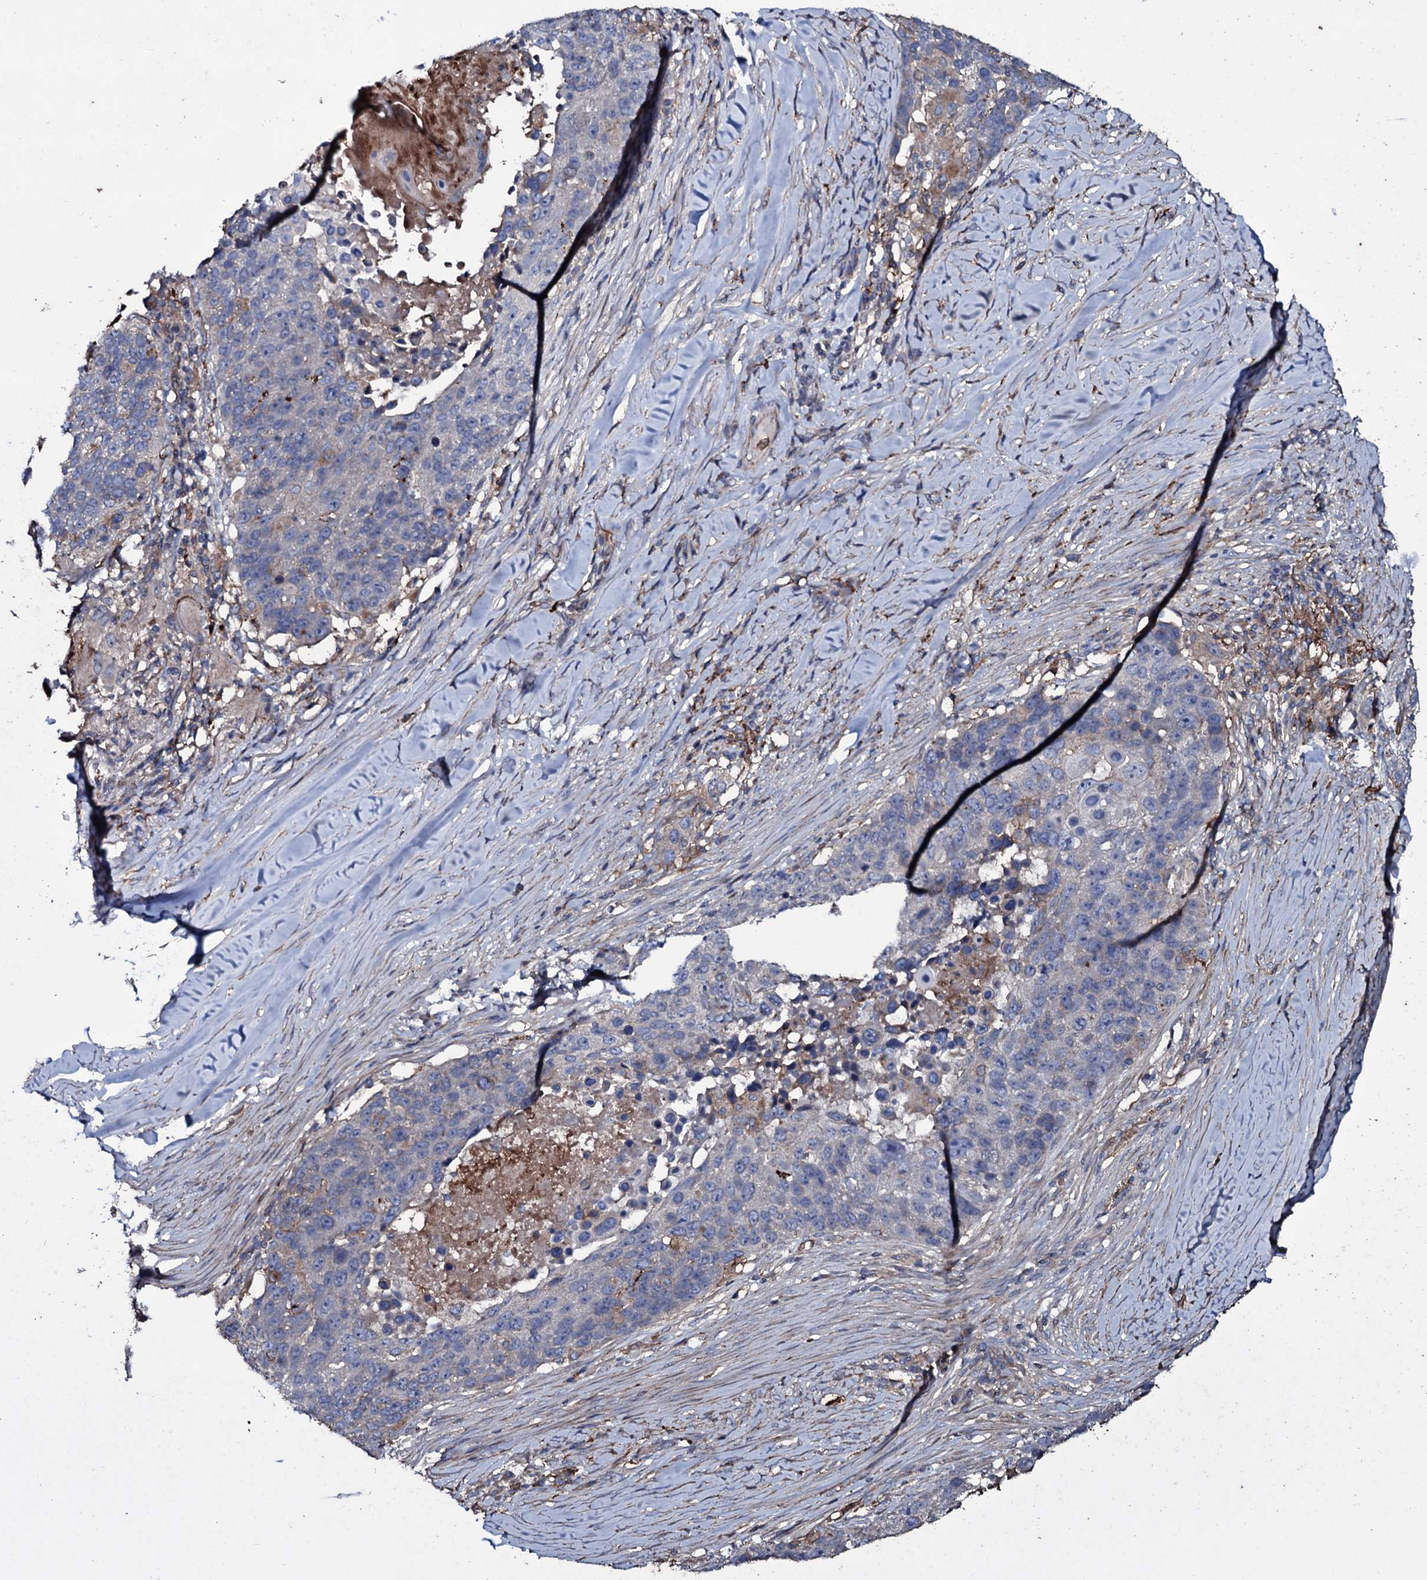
{"staining": {"intensity": "negative", "quantity": "none", "location": "none"}, "tissue": "lung cancer", "cell_type": "Tumor cells", "image_type": "cancer", "snomed": [{"axis": "morphology", "description": "Normal tissue, NOS"}, {"axis": "morphology", "description": "Squamous cell carcinoma, NOS"}, {"axis": "topography", "description": "Lymph node"}, {"axis": "topography", "description": "Lung"}], "caption": "Tumor cells are negative for protein expression in human lung cancer.", "gene": "ZSWIM8", "patient": {"sex": "male", "age": 66}}